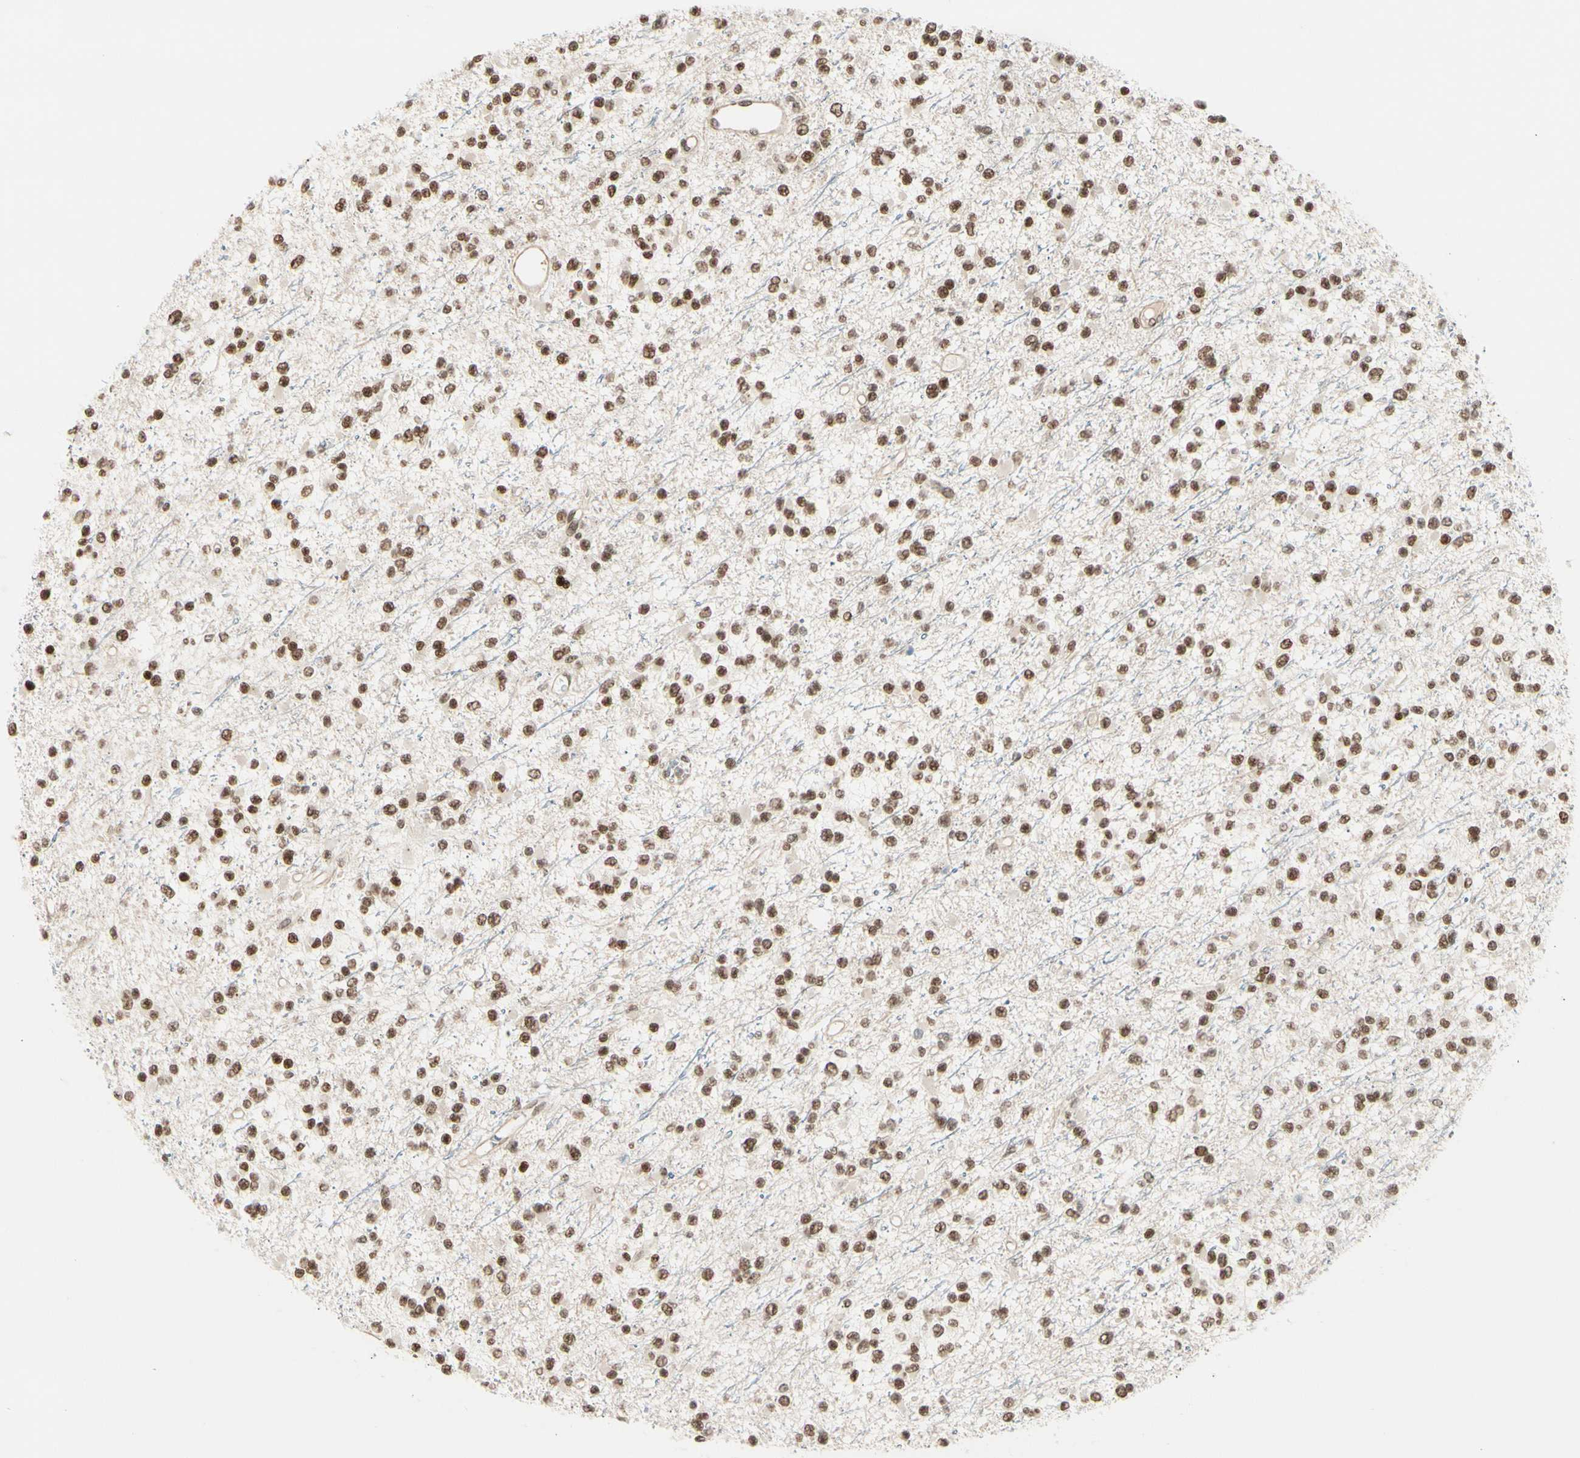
{"staining": {"intensity": "moderate", "quantity": ">75%", "location": "nuclear"}, "tissue": "glioma", "cell_type": "Tumor cells", "image_type": "cancer", "snomed": [{"axis": "morphology", "description": "Glioma, malignant, Low grade"}, {"axis": "topography", "description": "Brain"}], "caption": "Protein expression by immunohistochemistry displays moderate nuclear staining in about >75% of tumor cells in malignant low-grade glioma. (DAB (3,3'-diaminobenzidine) = brown stain, brightfield microscopy at high magnification).", "gene": "SUFU", "patient": {"sex": "female", "age": 22}}